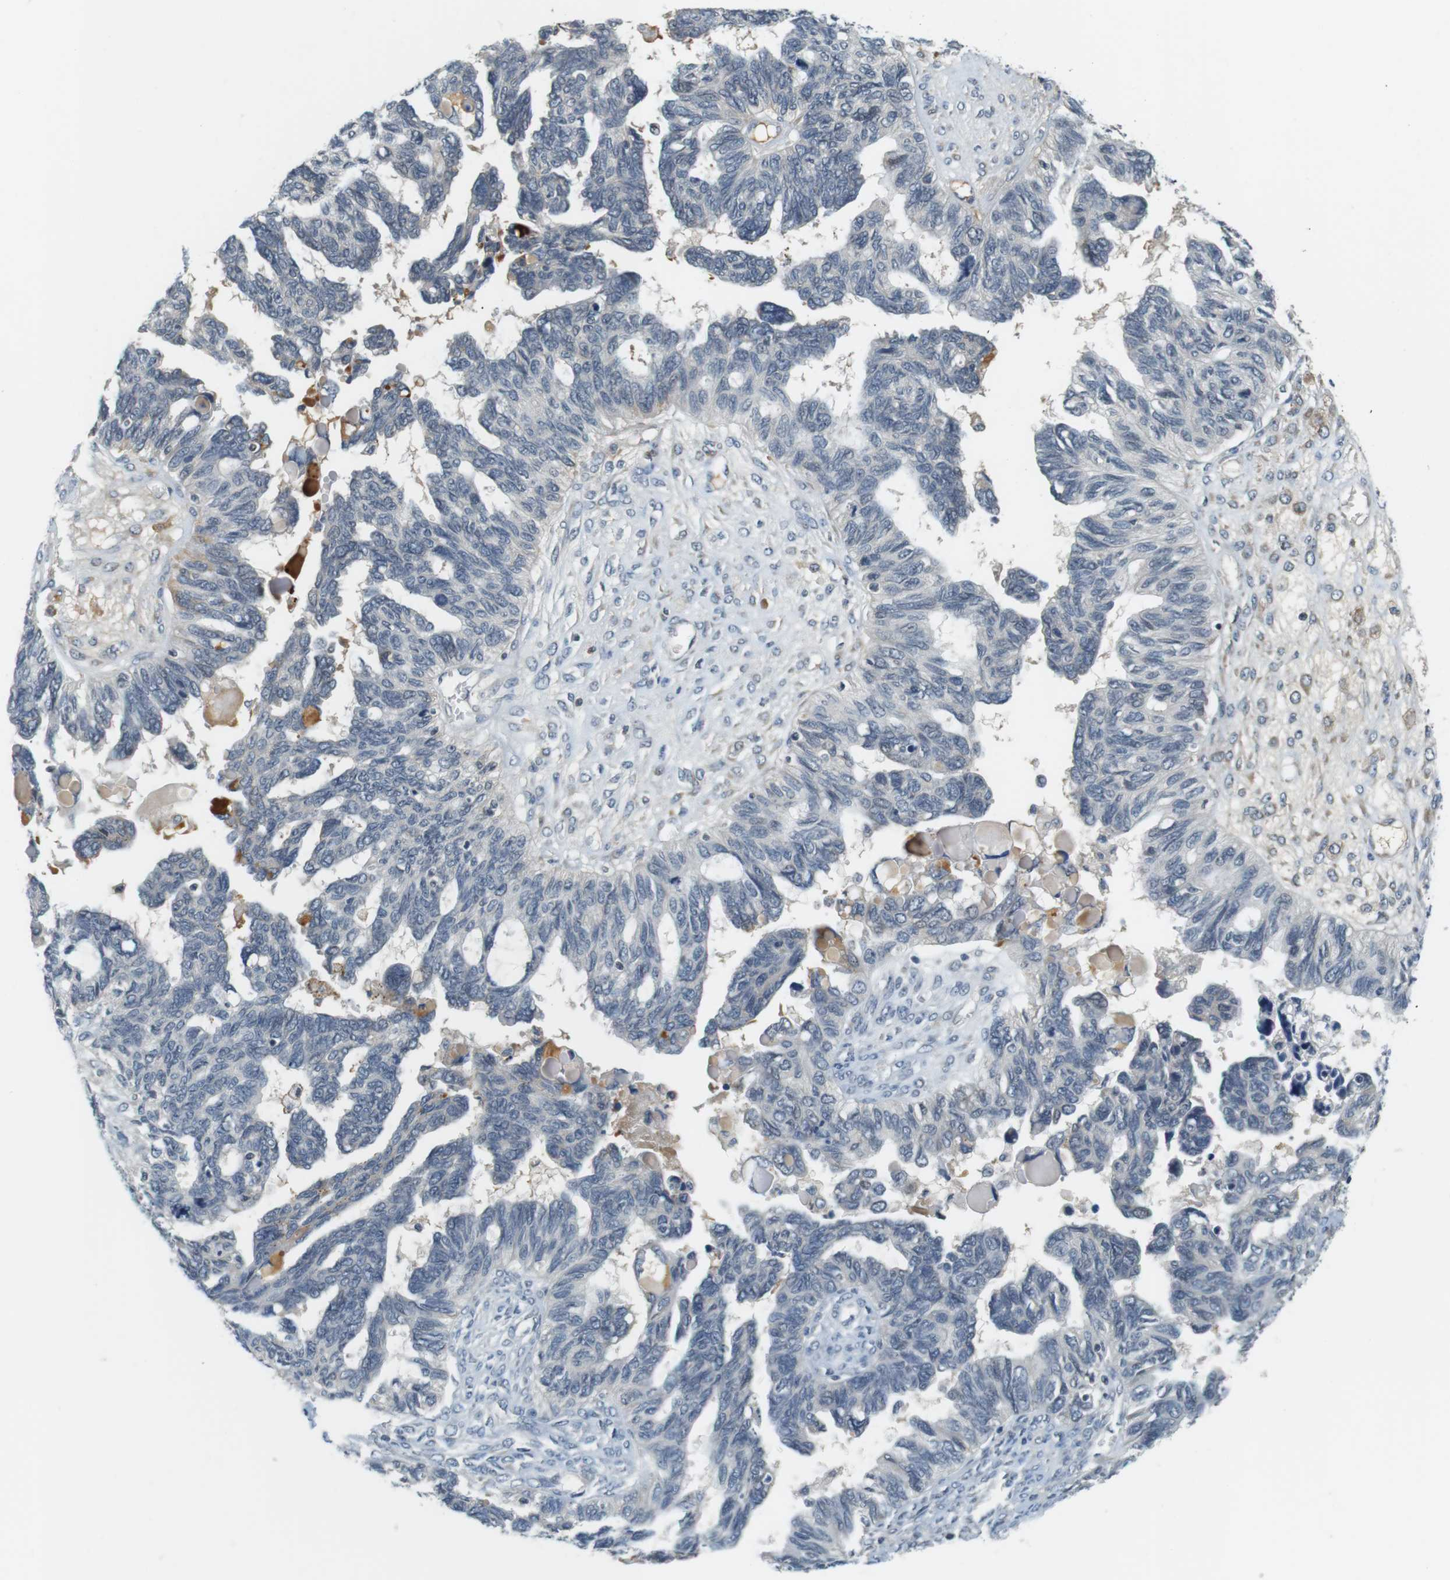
{"staining": {"intensity": "negative", "quantity": "none", "location": "none"}, "tissue": "ovarian cancer", "cell_type": "Tumor cells", "image_type": "cancer", "snomed": [{"axis": "morphology", "description": "Cystadenocarcinoma, serous, NOS"}, {"axis": "topography", "description": "Ovary"}], "caption": "Micrograph shows no significant protein staining in tumor cells of ovarian serous cystadenocarcinoma.", "gene": "WNT7A", "patient": {"sex": "female", "age": 79}}